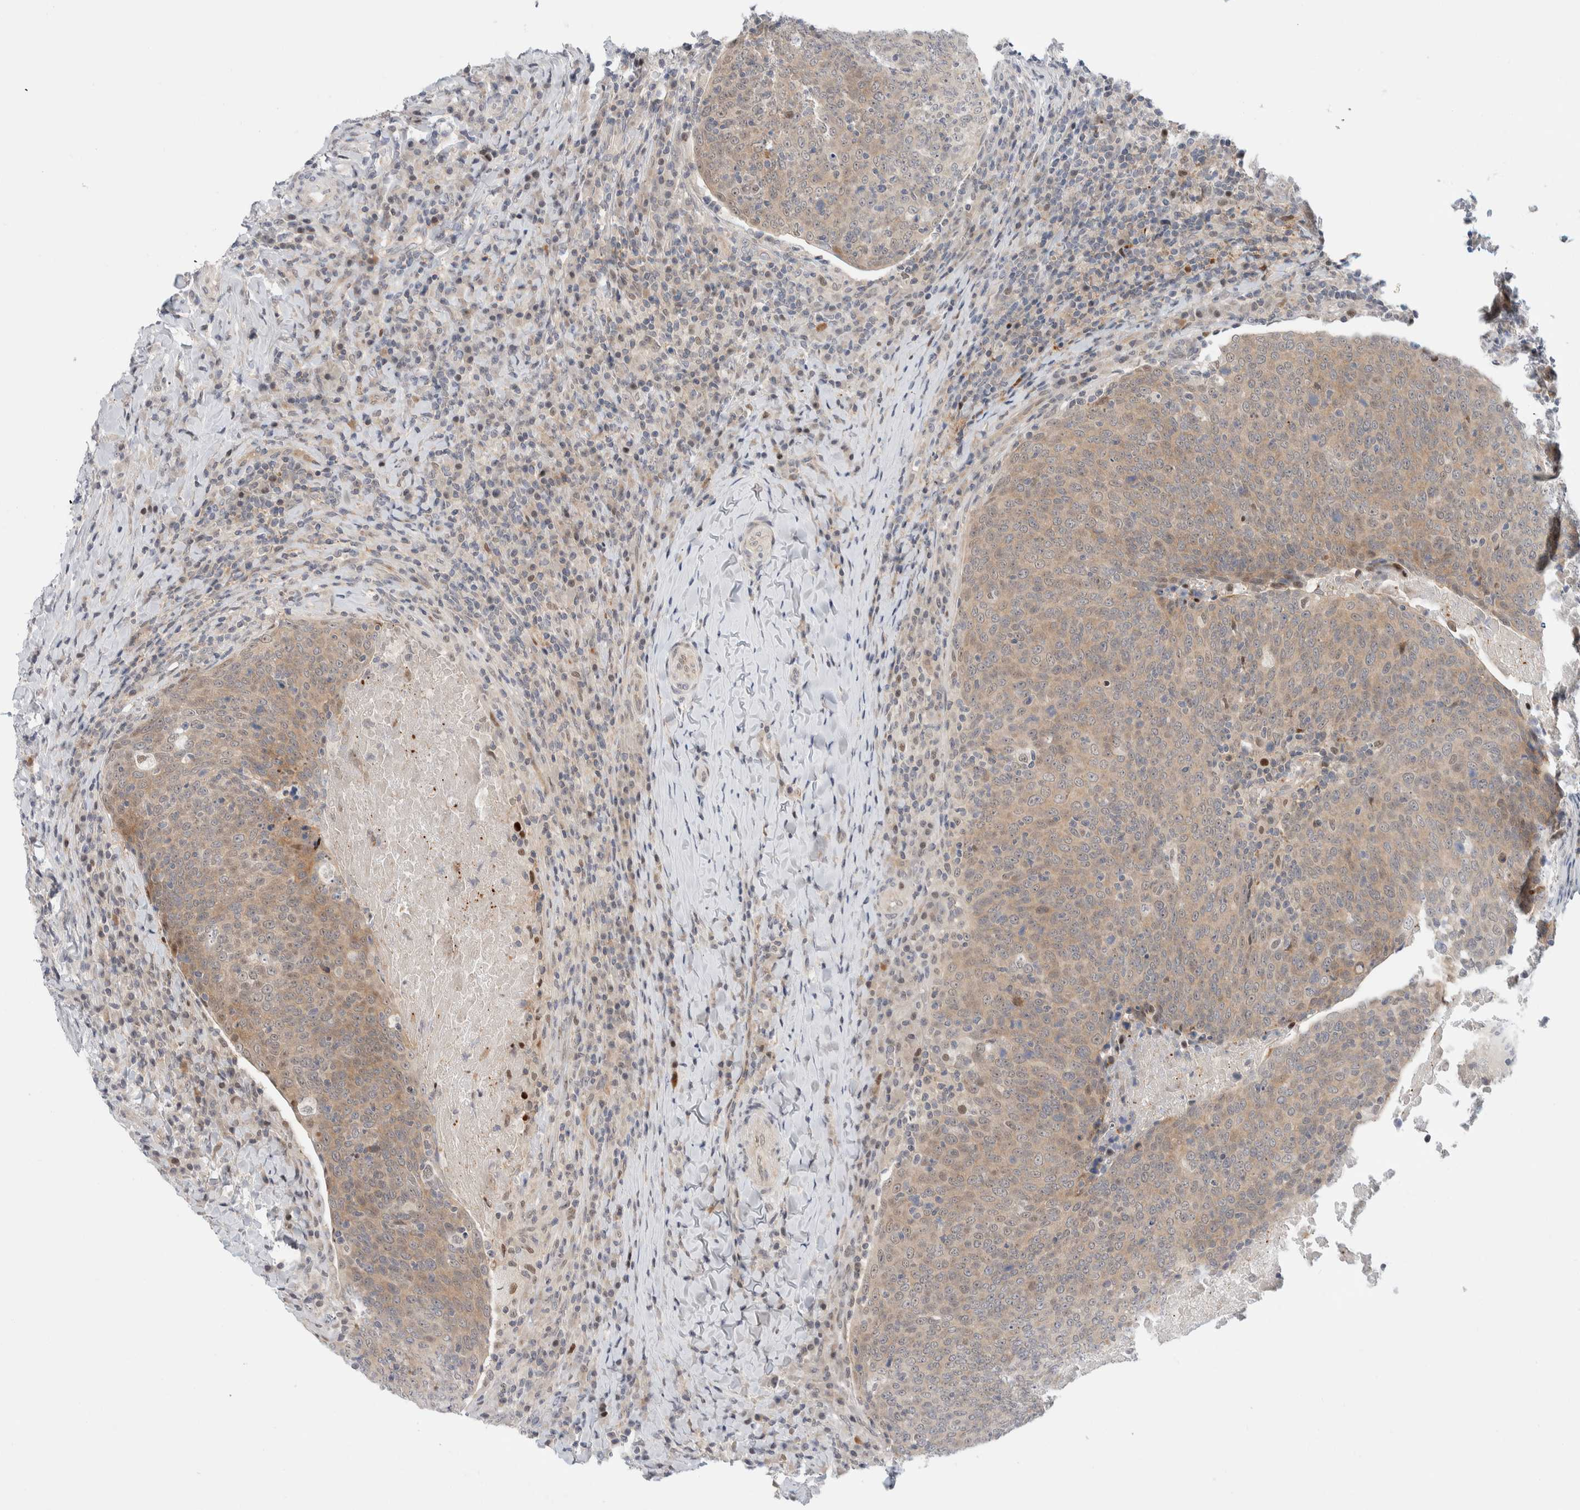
{"staining": {"intensity": "weak", "quantity": "25%-75%", "location": "cytoplasmic/membranous"}, "tissue": "head and neck cancer", "cell_type": "Tumor cells", "image_type": "cancer", "snomed": [{"axis": "morphology", "description": "Squamous cell carcinoma, NOS"}, {"axis": "morphology", "description": "Squamous cell carcinoma, metastatic, NOS"}, {"axis": "topography", "description": "Lymph node"}, {"axis": "topography", "description": "Head-Neck"}], "caption": "The micrograph reveals immunohistochemical staining of head and neck metastatic squamous cell carcinoma. There is weak cytoplasmic/membranous expression is seen in about 25%-75% of tumor cells.", "gene": "NCR3LG1", "patient": {"sex": "male", "age": 62}}